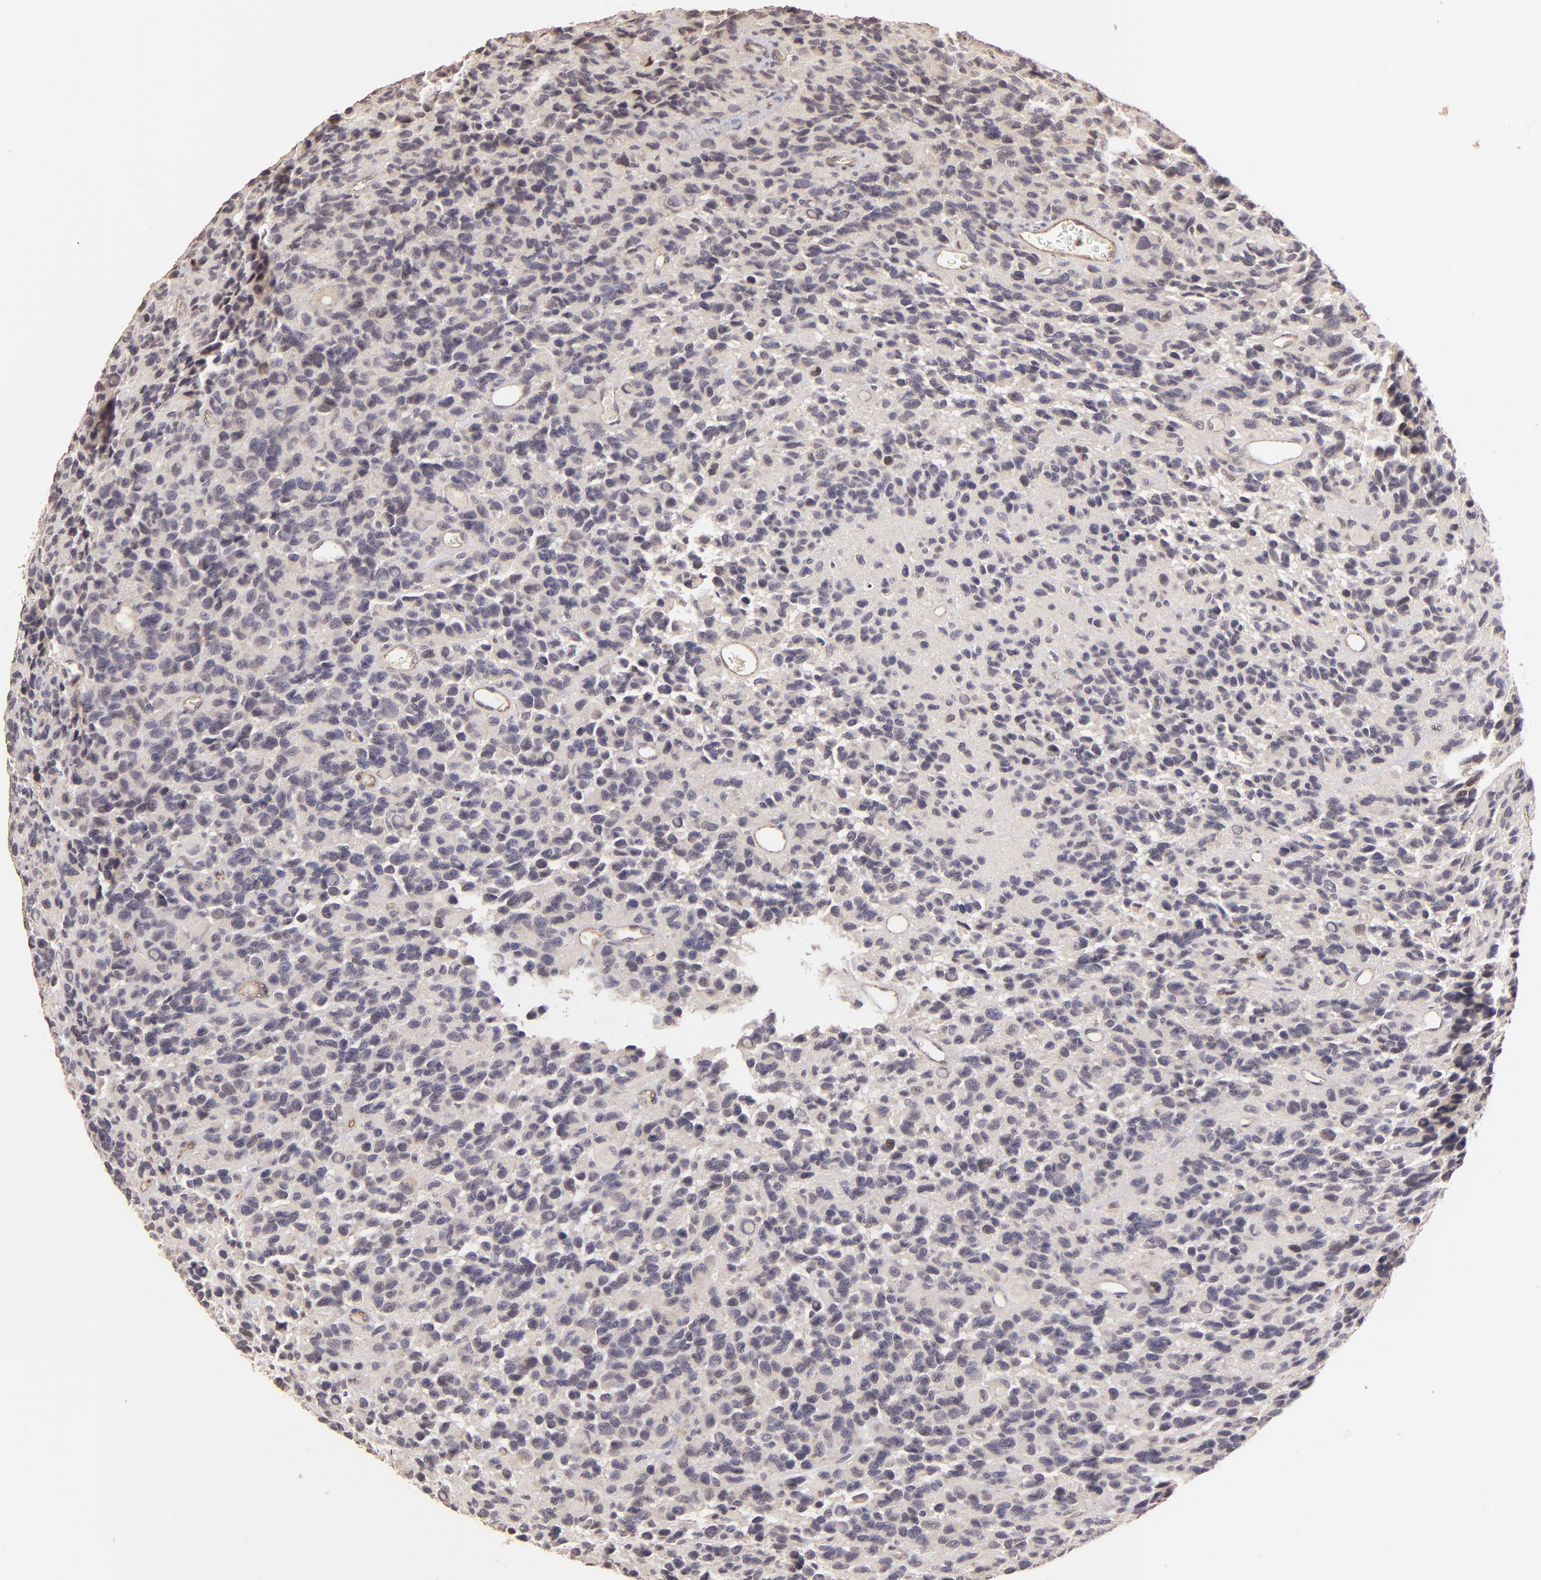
{"staining": {"intensity": "negative", "quantity": "none", "location": "none"}, "tissue": "glioma", "cell_type": "Tumor cells", "image_type": "cancer", "snomed": [{"axis": "morphology", "description": "Glioma, malignant, High grade"}, {"axis": "topography", "description": "Brain"}], "caption": "The histopathology image demonstrates no significant staining in tumor cells of malignant glioma (high-grade).", "gene": "CLDN1", "patient": {"sex": "male", "age": 77}}